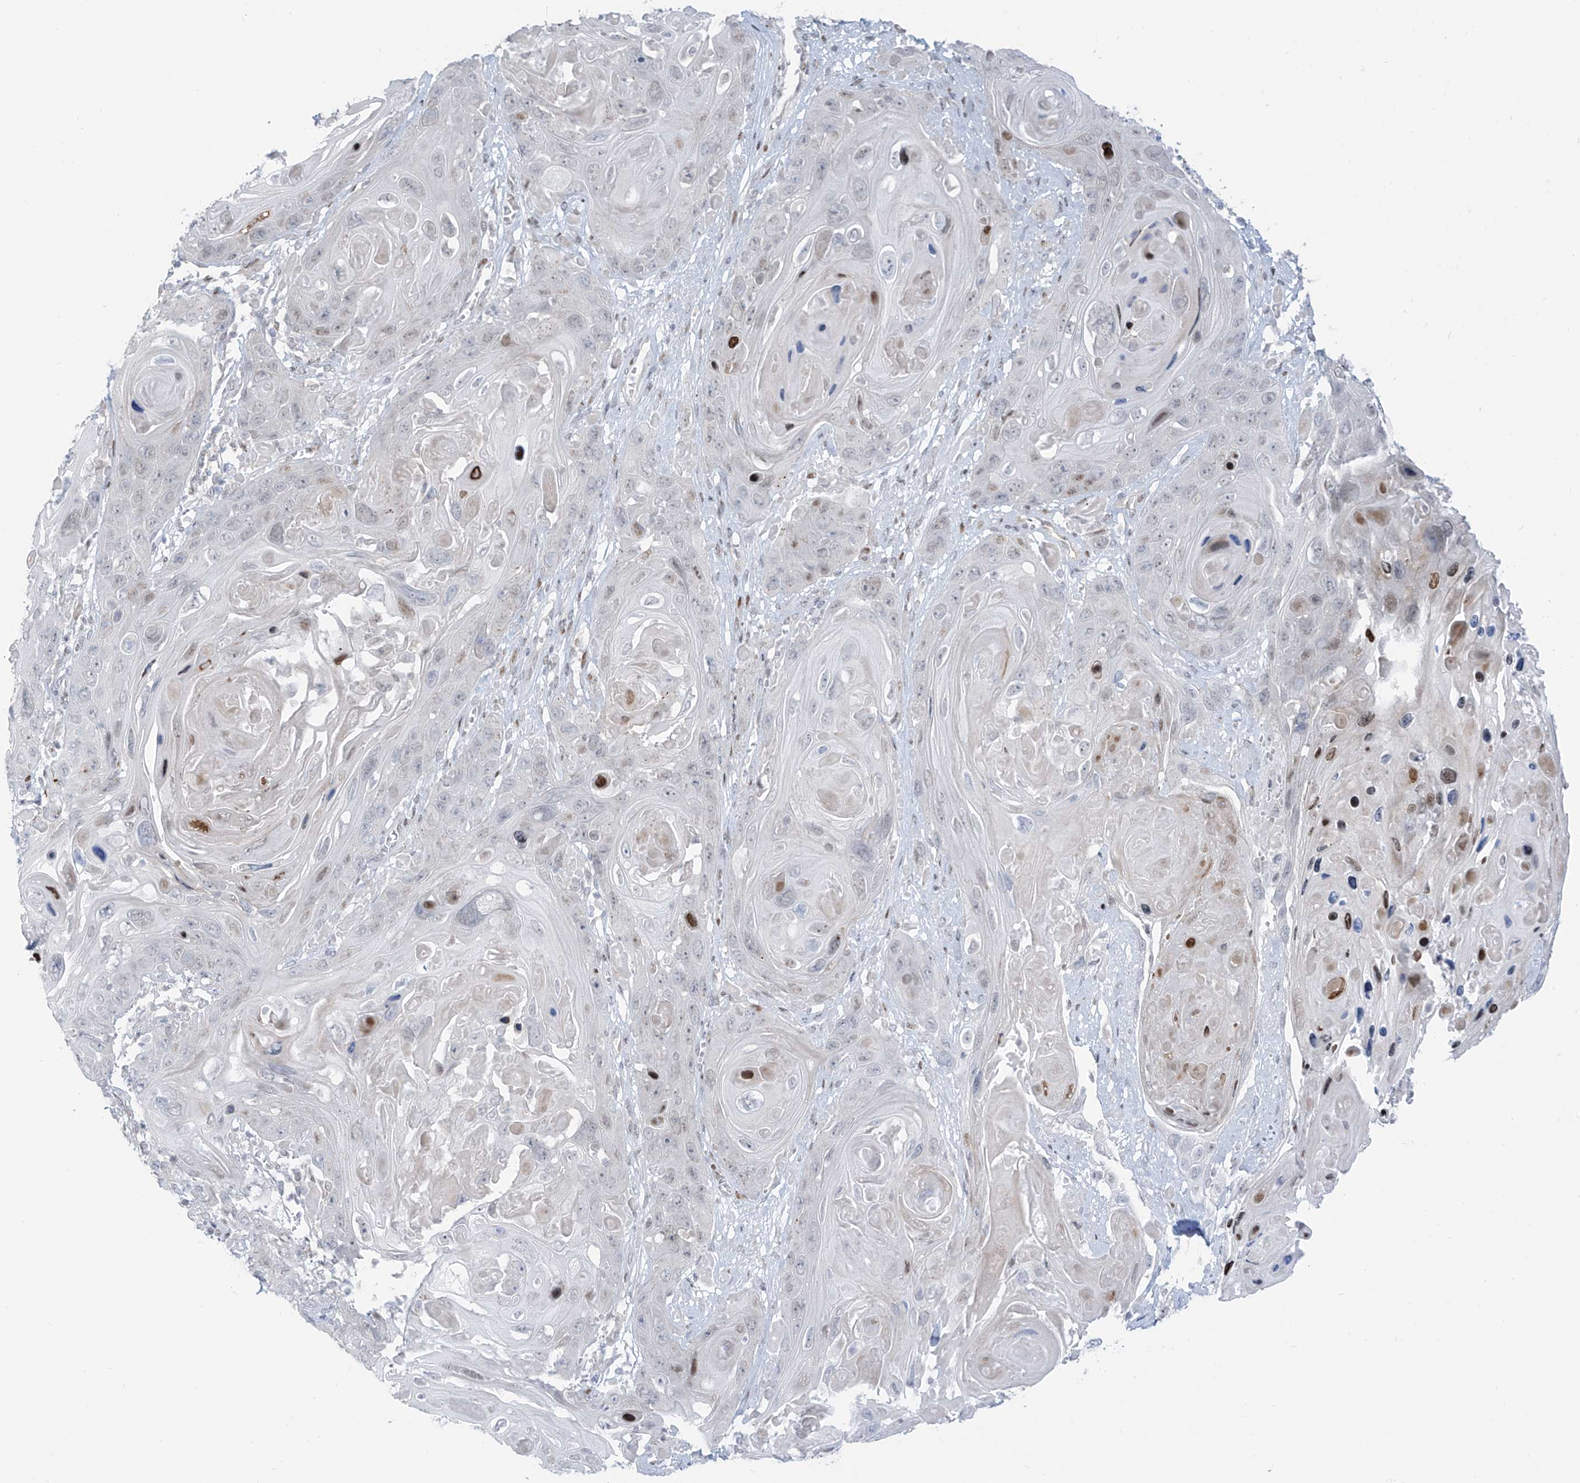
{"staining": {"intensity": "weak", "quantity": "<25%", "location": "nuclear"}, "tissue": "skin cancer", "cell_type": "Tumor cells", "image_type": "cancer", "snomed": [{"axis": "morphology", "description": "Squamous cell carcinoma, NOS"}, {"axis": "topography", "description": "Skin"}], "caption": "A high-resolution photomicrograph shows immunohistochemistry (IHC) staining of skin cancer, which demonstrates no significant expression in tumor cells. Brightfield microscopy of immunohistochemistry stained with DAB (3,3'-diaminobenzidine) (brown) and hematoxylin (blue), captured at high magnification.", "gene": "LIN9", "patient": {"sex": "male", "age": 55}}